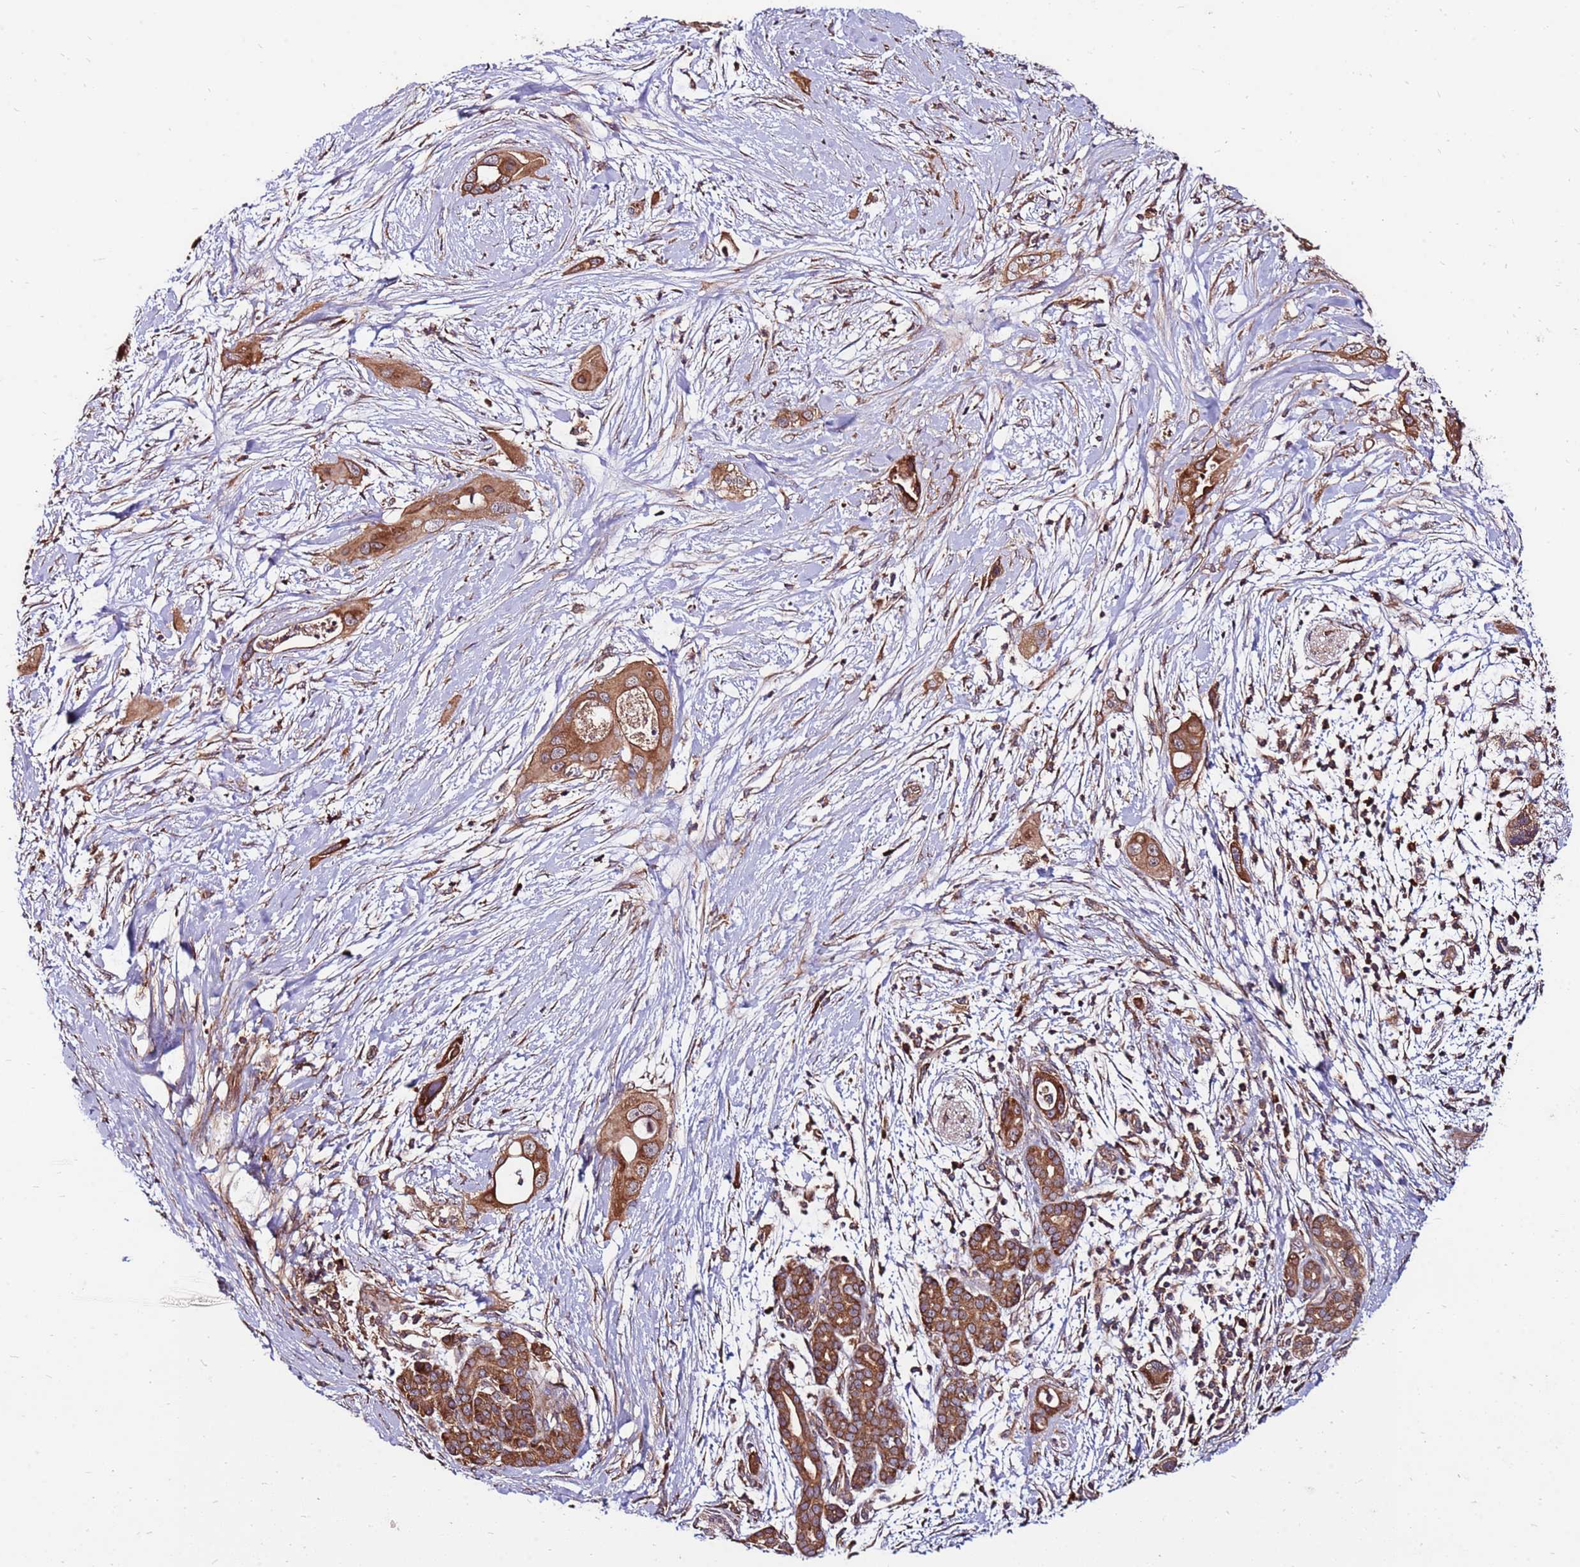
{"staining": {"intensity": "strong", "quantity": ">75%", "location": "cytoplasmic/membranous"}, "tissue": "pancreatic cancer", "cell_type": "Tumor cells", "image_type": "cancer", "snomed": [{"axis": "morphology", "description": "Adenocarcinoma, NOS"}, {"axis": "topography", "description": "Pancreas"}], "caption": "Tumor cells display high levels of strong cytoplasmic/membranous expression in about >75% of cells in human adenocarcinoma (pancreatic). (brown staining indicates protein expression, while blue staining denotes nuclei).", "gene": "SLC44A5", "patient": {"sex": "male", "age": 59}}